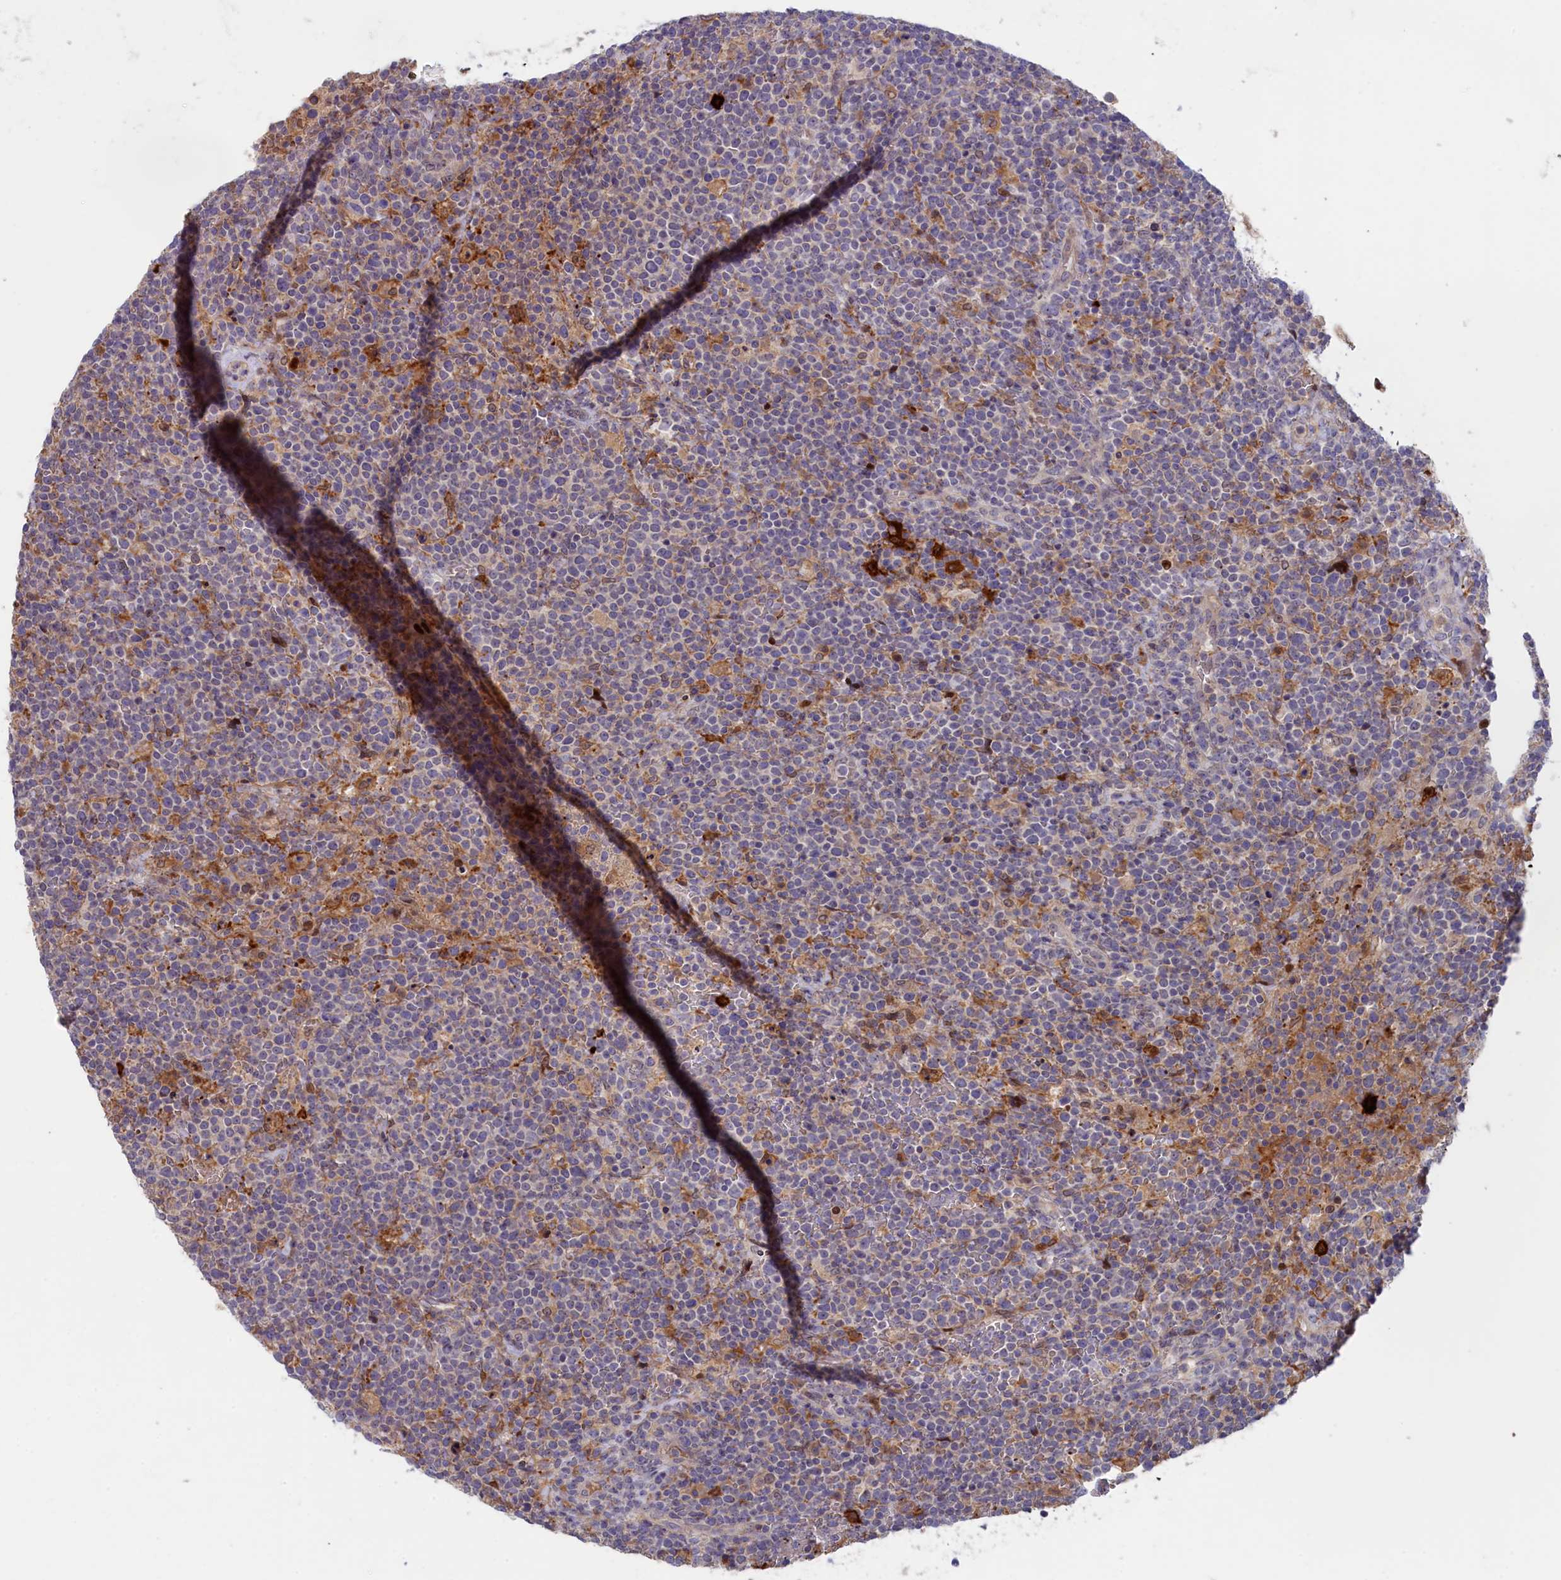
{"staining": {"intensity": "negative", "quantity": "none", "location": "none"}, "tissue": "lymphoma", "cell_type": "Tumor cells", "image_type": "cancer", "snomed": [{"axis": "morphology", "description": "Malignant lymphoma, non-Hodgkin's type, High grade"}, {"axis": "topography", "description": "Lymph node"}], "caption": "IHC micrograph of human lymphoma stained for a protein (brown), which exhibits no staining in tumor cells. Nuclei are stained in blue.", "gene": "FERMT1", "patient": {"sex": "male", "age": 61}}